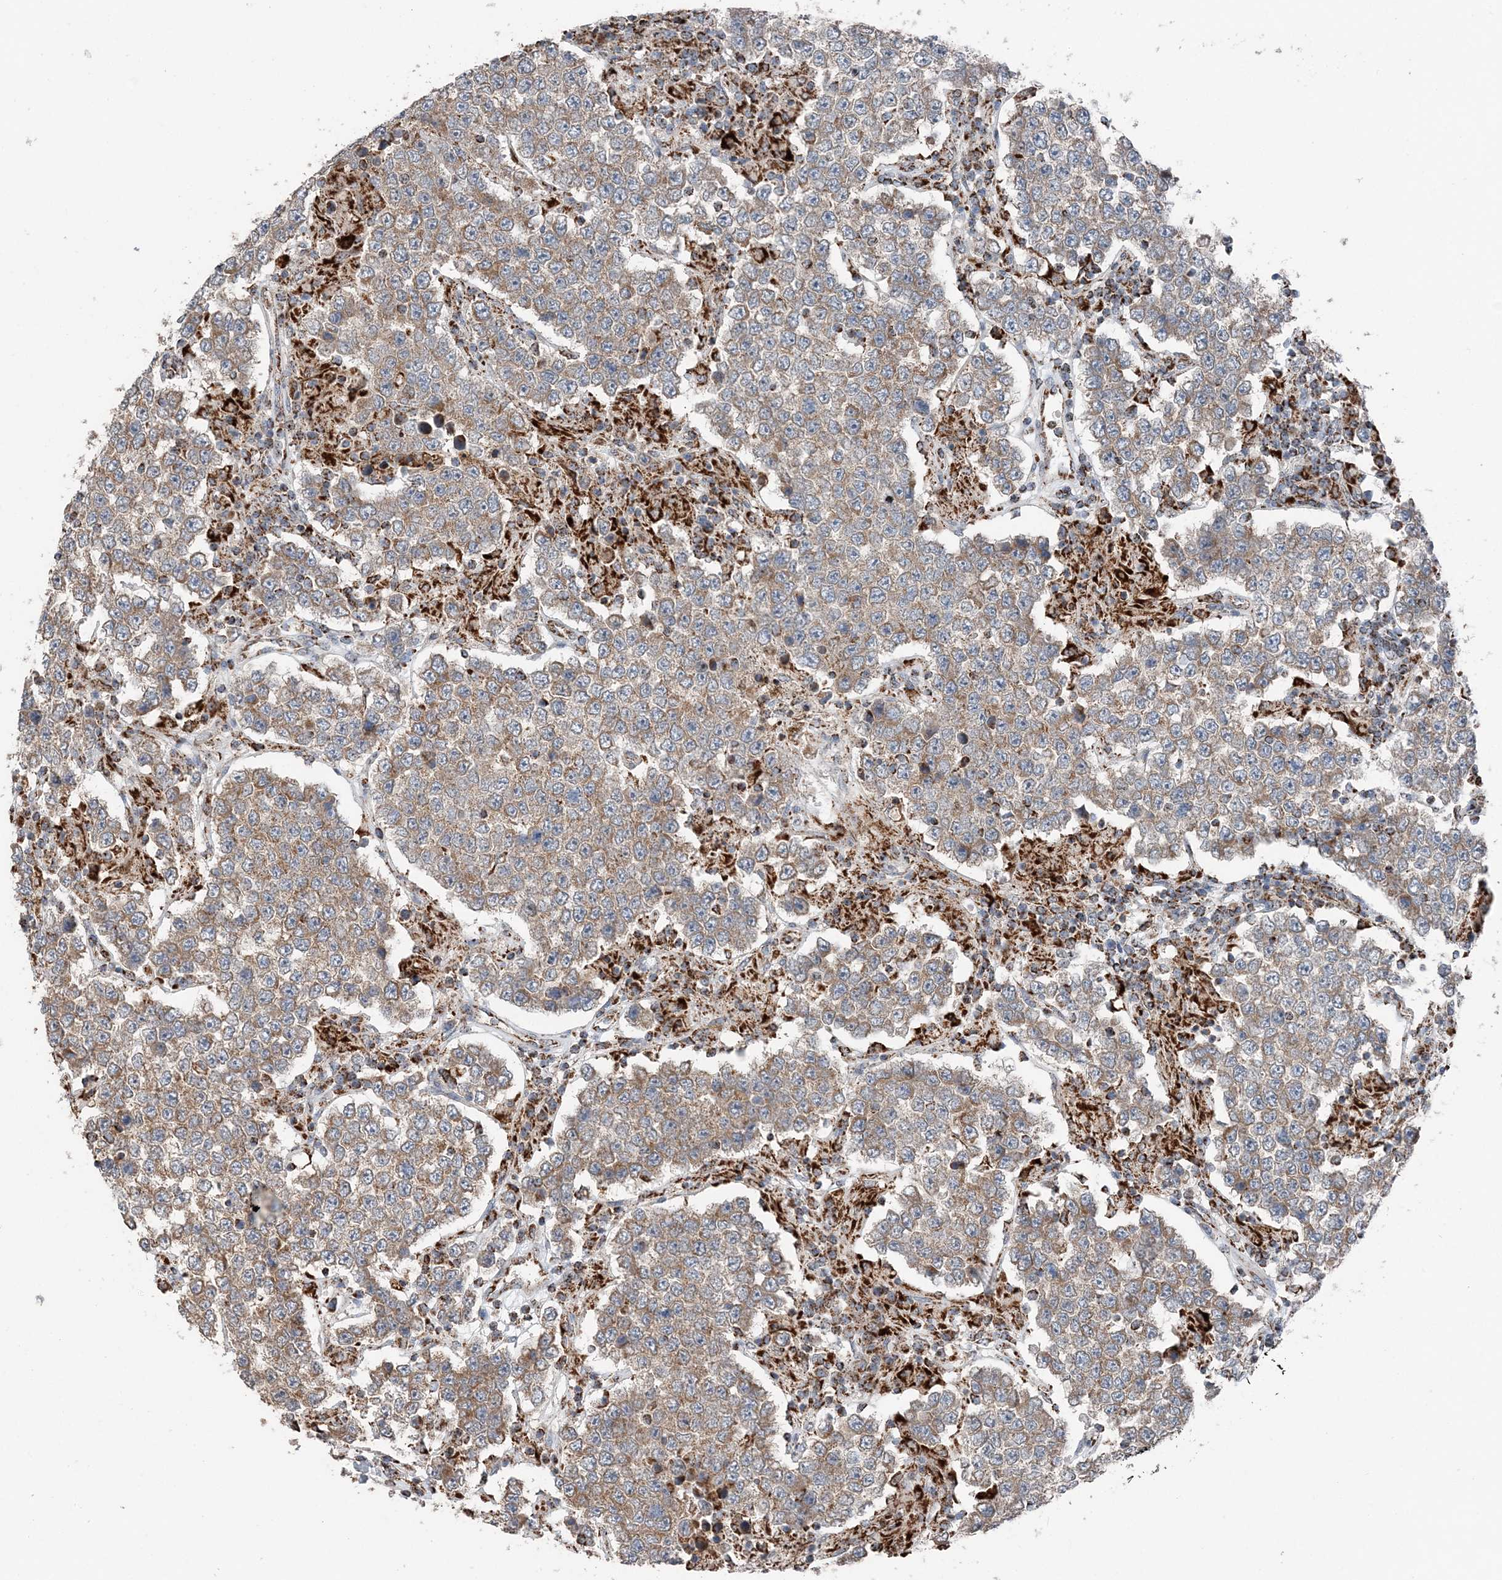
{"staining": {"intensity": "moderate", "quantity": ">75%", "location": "cytoplasmic/membranous"}, "tissue": "testis cancer", "cell_type": "Tumor cells", "image_type": "cancer", "snomed": [{"axis": "morphology", "description": "Normal tissue, NOS"}, {"axis": "morphology", "description": "Urothelial carcinoma, High grade"}, {"axis": "morphology", "description": "Seminoma, NOS"}, {"axis": "morphology", "description": "Carcinoma, Embryonal, NOS"}, {"axis": "topography", "description": "Urinary bladder"}, {"axis": "topography", "description": "Testis"}], "caption": "This is a histology image of immunohistochemistry staining of testis seminoma, which shows moderate expression in the cytoplasmic/membranous of tumor cells.", "gene": "SPRY2", "patient": {"sex": "male", "age": 41}}